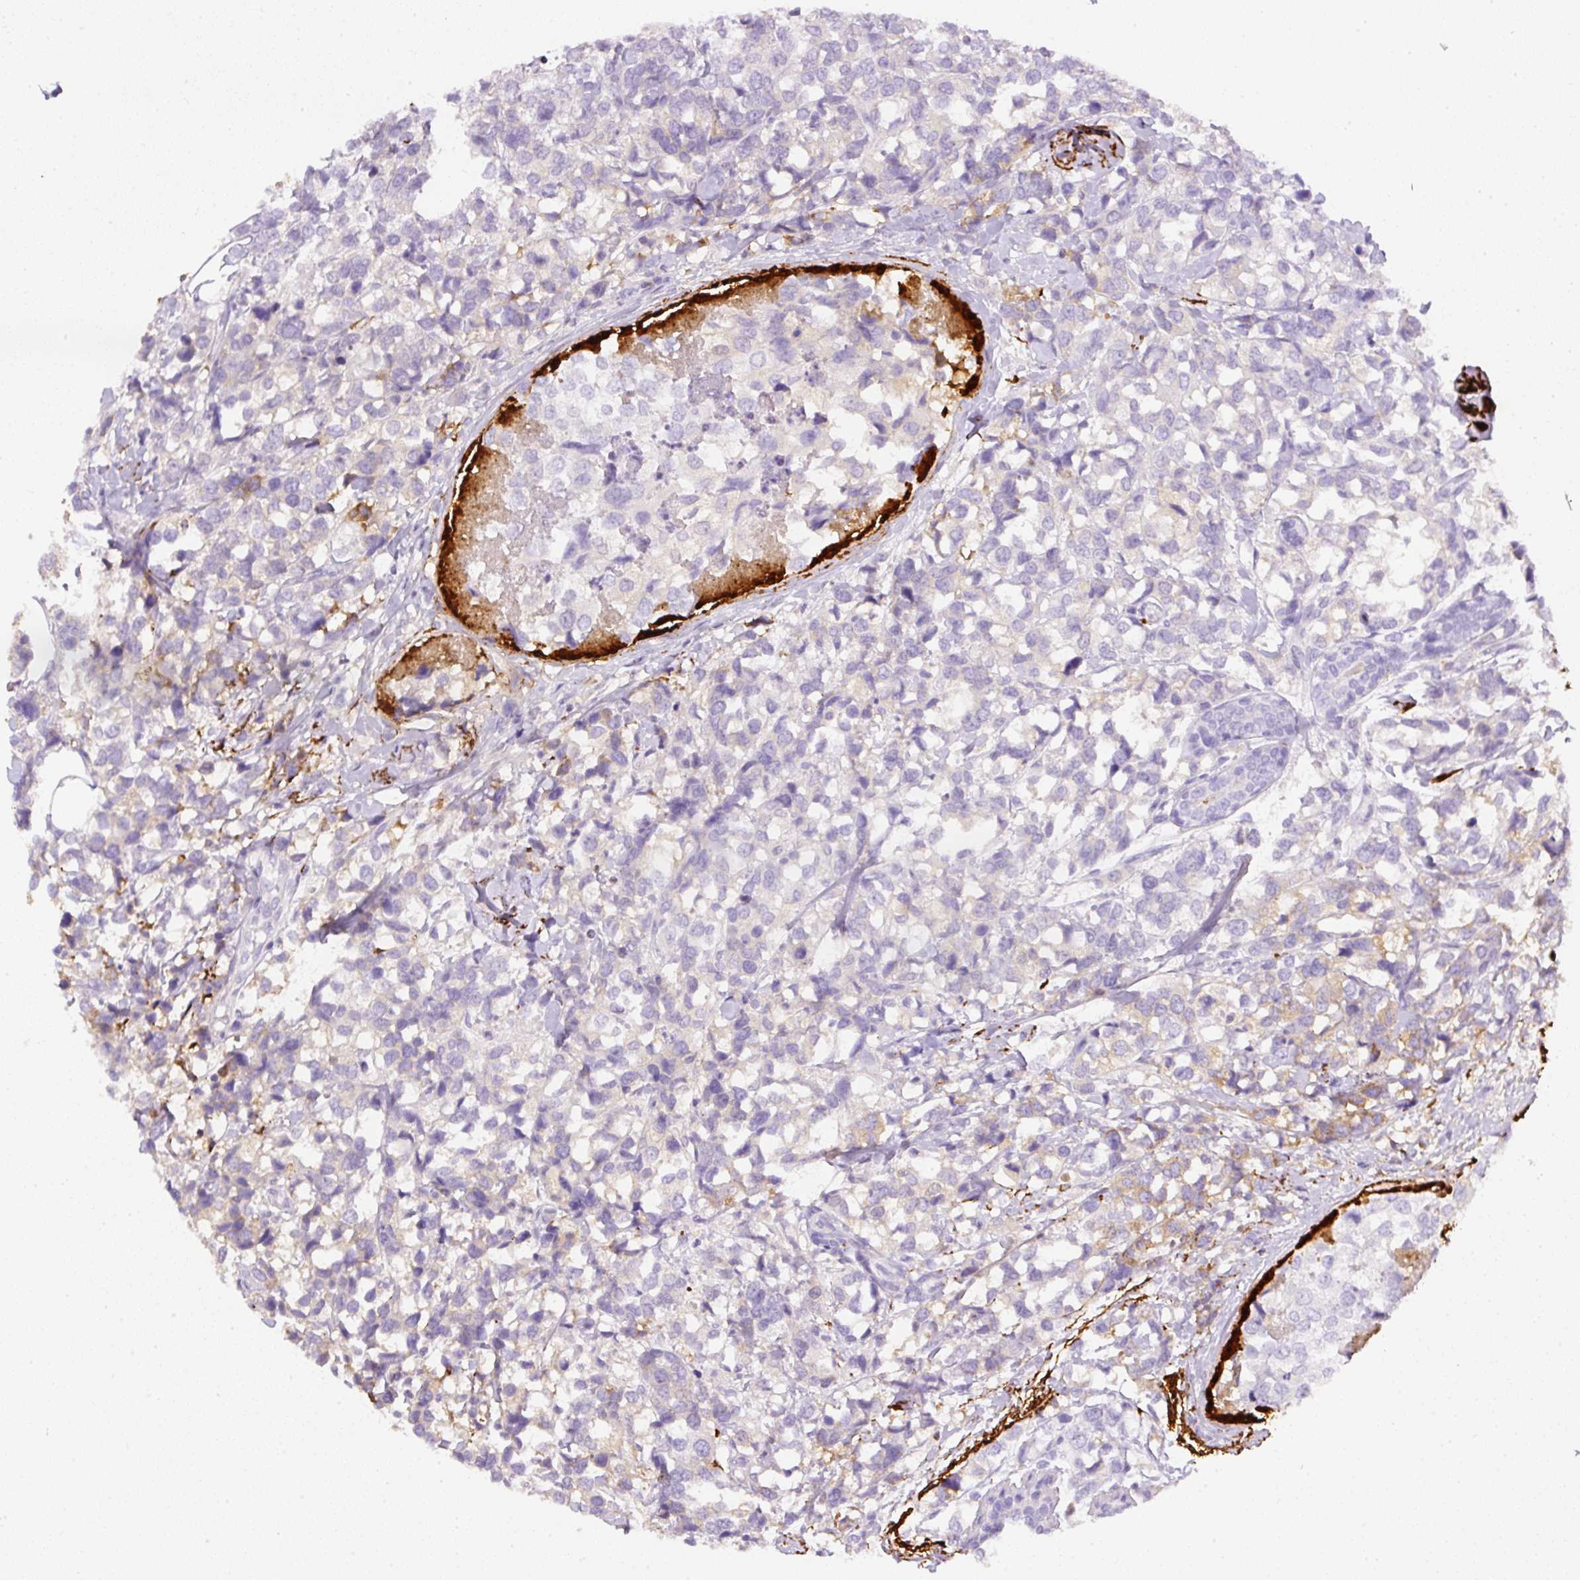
{"staining": {"intensity": "negative", "quantity": "none", "location": "none"}, "tissue": "breast cancer", "cell_type": "Tumor cells", "image_type": "cancer", "snomed": [{"axis": "morphology", "description": "Lobular carcinoma"}, {"axis": "topography", "description": "Breast"}], "caption": "Tumor cells show no significant protein expression in breast cancer (lobular carcinoma).", "gene": "APCS", "patient": {"sex": "female", "age": 59}}